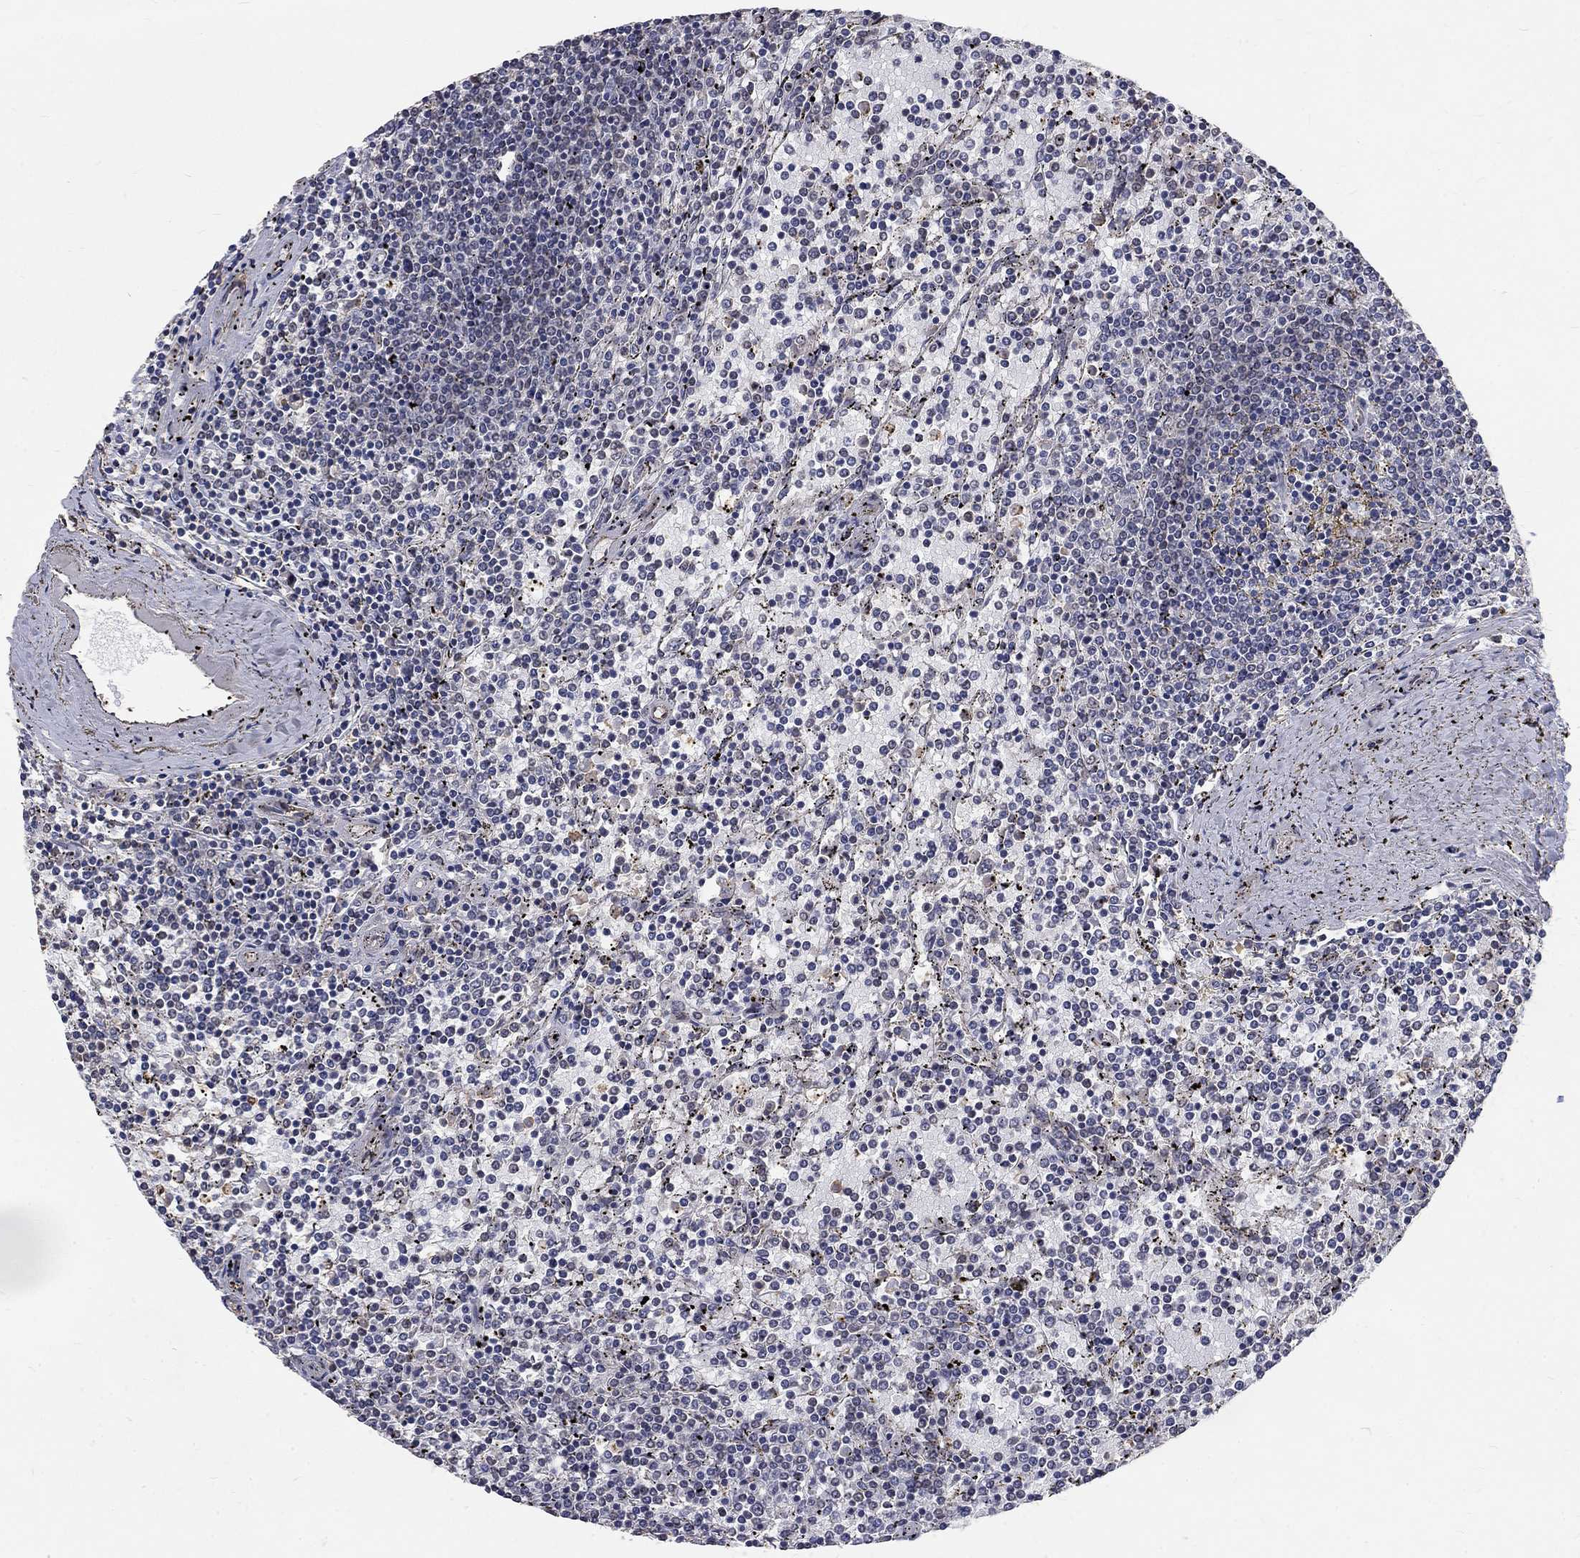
{"staining": {"intensity": "negative", "quantity": "none", "location": "none"}, "tissue": "lymphoma", "cell_type": "Tumor cells", "image_type": "cancer", "snomed": [{"axis": "morphology", "description": "Malignant lymphoma, non-Hodgkin's type, Low grade"}, {"axis": "topography", "description": "Spleen"}], "caption": "Photomicrograph shows no protein positivity in tumor cells of malignant lymphoma, non-Hodgkin's type (low-grade) tissue. Brightfield microscopy of IHC stained with DAB (brown) and hematoxylin (blue), captured at high magnification.", "gene": "CHST5", "patient": {"sex": "female", "age": 77}}